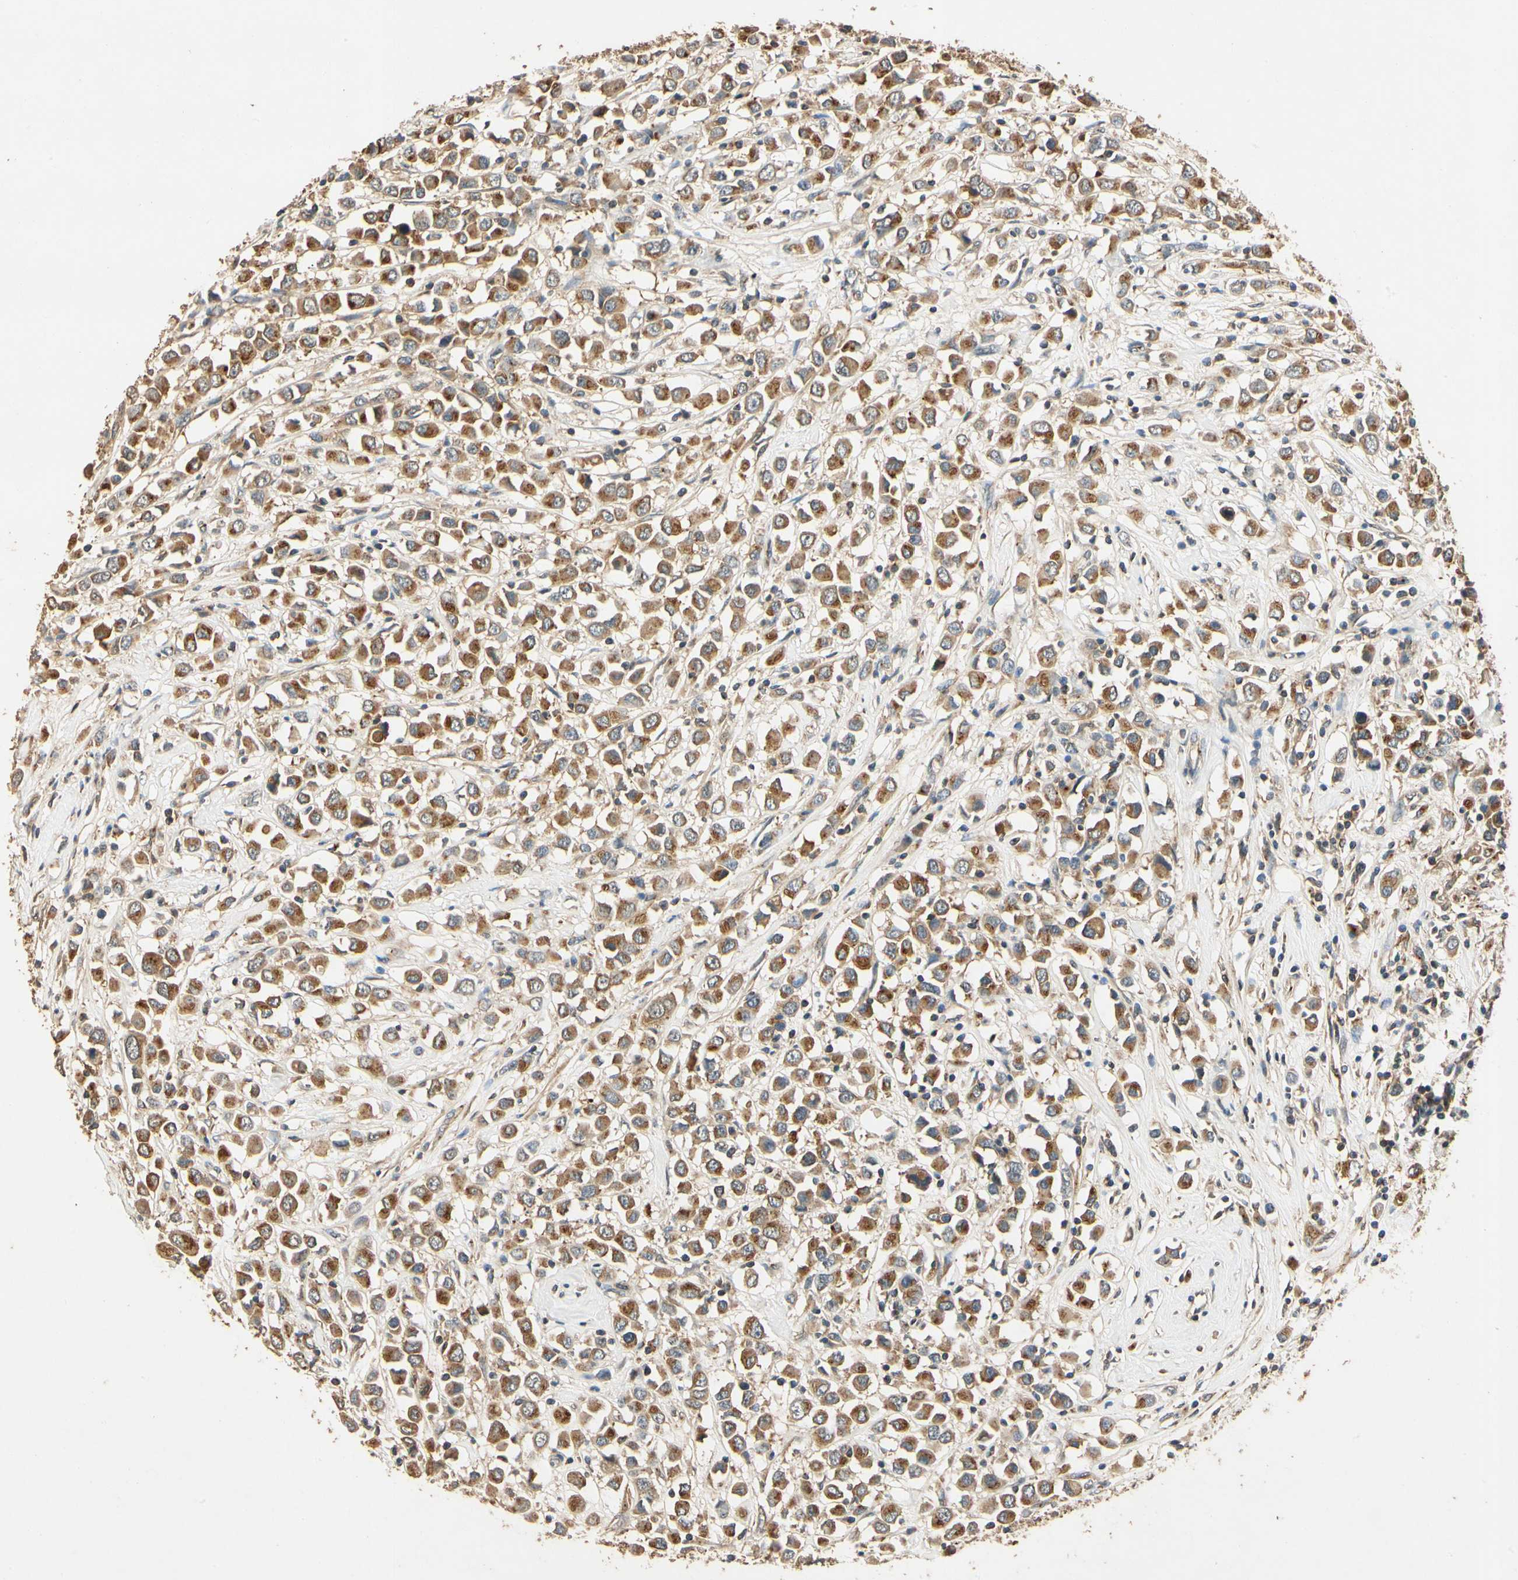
{"staining": {"intensity": "moderate", "quantity": ">75%", "location": "cytoplasmic/membranous"}, "tissue": "breast cancer", "cell_type": "Tumor cells", "image_type": "cancer", "snomed": [{"axis": "morphology", "description": "Duct carcinoma"}, {"axis": "topography", "description": "Breast"}], "caption": "Brown immunohistochemical staining in human breast invasive ductal carcinoma displays moderate cytoplasmic/membranous staining in about >75% of tumor cells.", "gene": "AKAP9", "patient": {"sex": "female", "age": 61}}